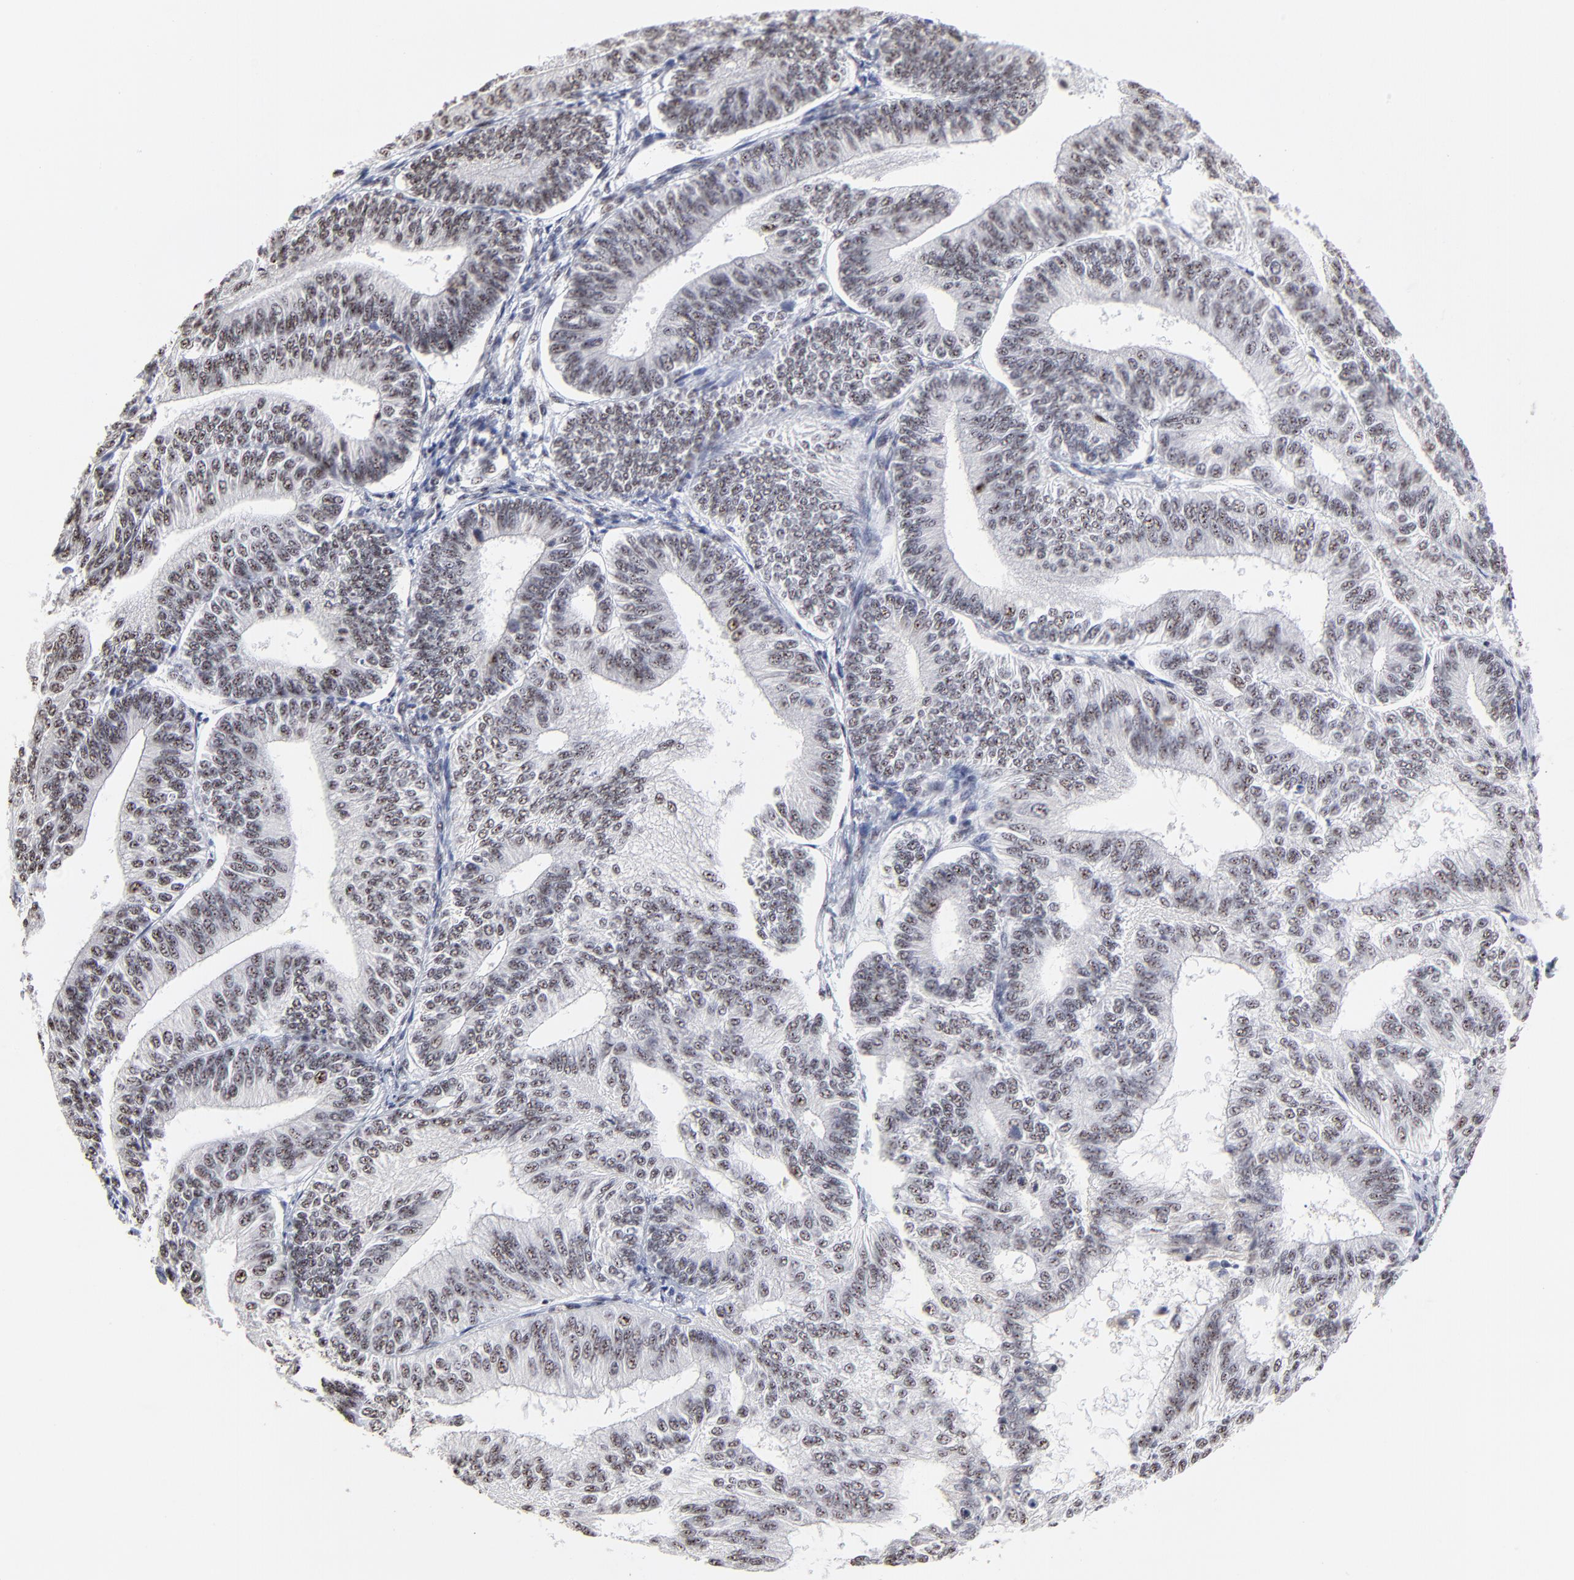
{"staining": {"intensity": "weak", "quantity": "25%-75%", "location": "nuclear"}, "tissue": "endometrial cancer", "cell_type": "Tumor cells", "image_type": "cancer", "snomed": [{"axis": "morphology", "description": "Adenocarcinoma, NOS"}, {"axis": "topography", "description": "Endometrium"}], "caption": "Immunohistochemistry (IHC) staining of endometrial cancer (adenocarcinoma), which reveals low levels of weak nuclear staining in about 25%-75% of tumor cells indicating weak nuclear protein staining. The staining was performed using DAB (brown) for protein detection and nuclei were counterstained in hematoxylin (blue).", "gene": "MBD4", "patient": {"sex": "female", "age": 55}}